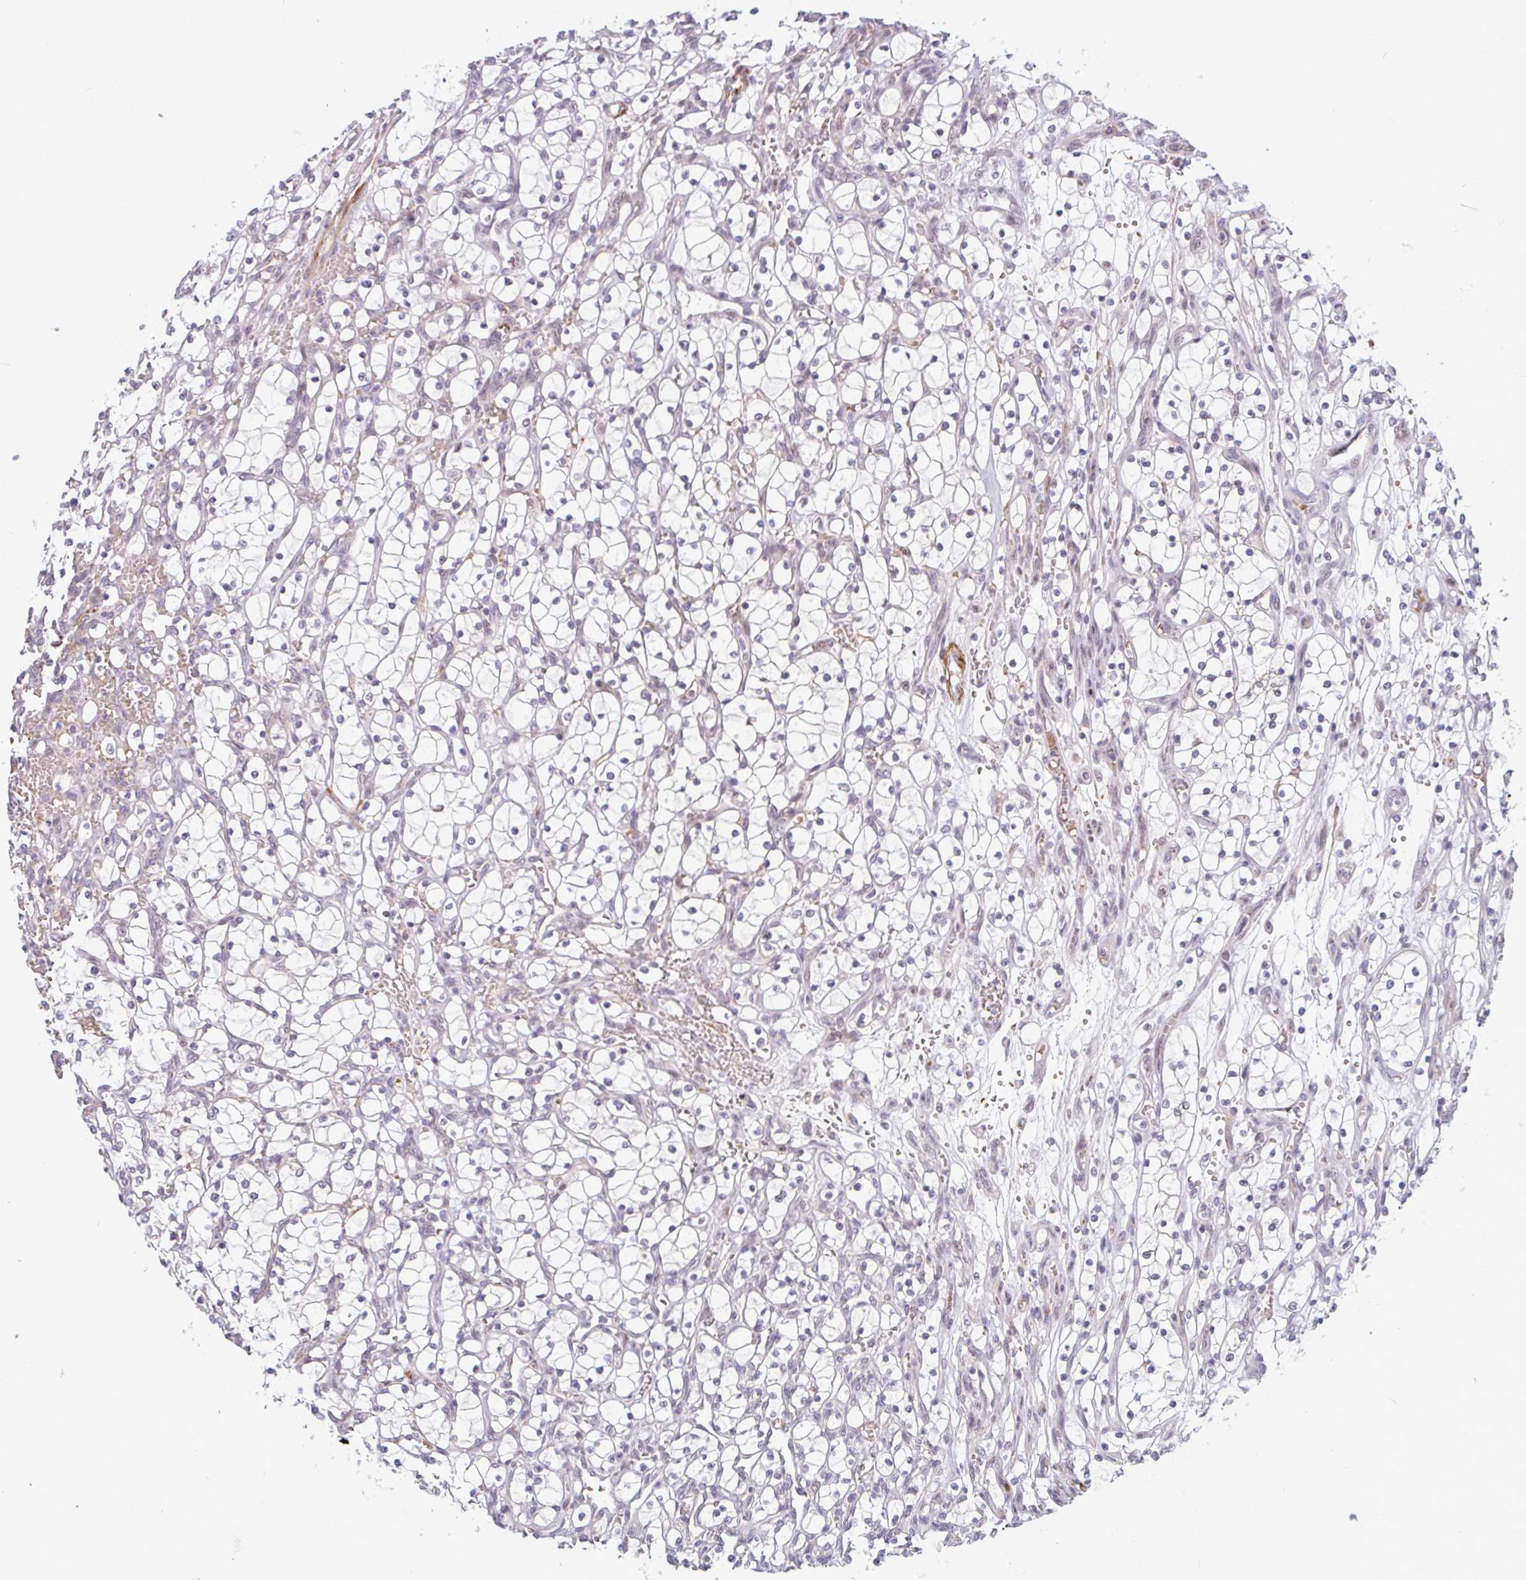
{"staining": {"intensity": "negative", "quantity": "none", "location": "none"}, "tissue": "renal cancer", "cell_type": "Tumor cells", "image_type": "cancer", "snomed": [{"axis": "morphology", "description": "Adenocarcinoma, NOS"}, {"axis": "topography", "description": "Kidney"}], "caption": "Renal cancer (adenocarcinoma) stained for a protein using IHC shows no expression tumor cells.", "gene": "TMEM119", "patient": {"sex": "female", "age": 69}}